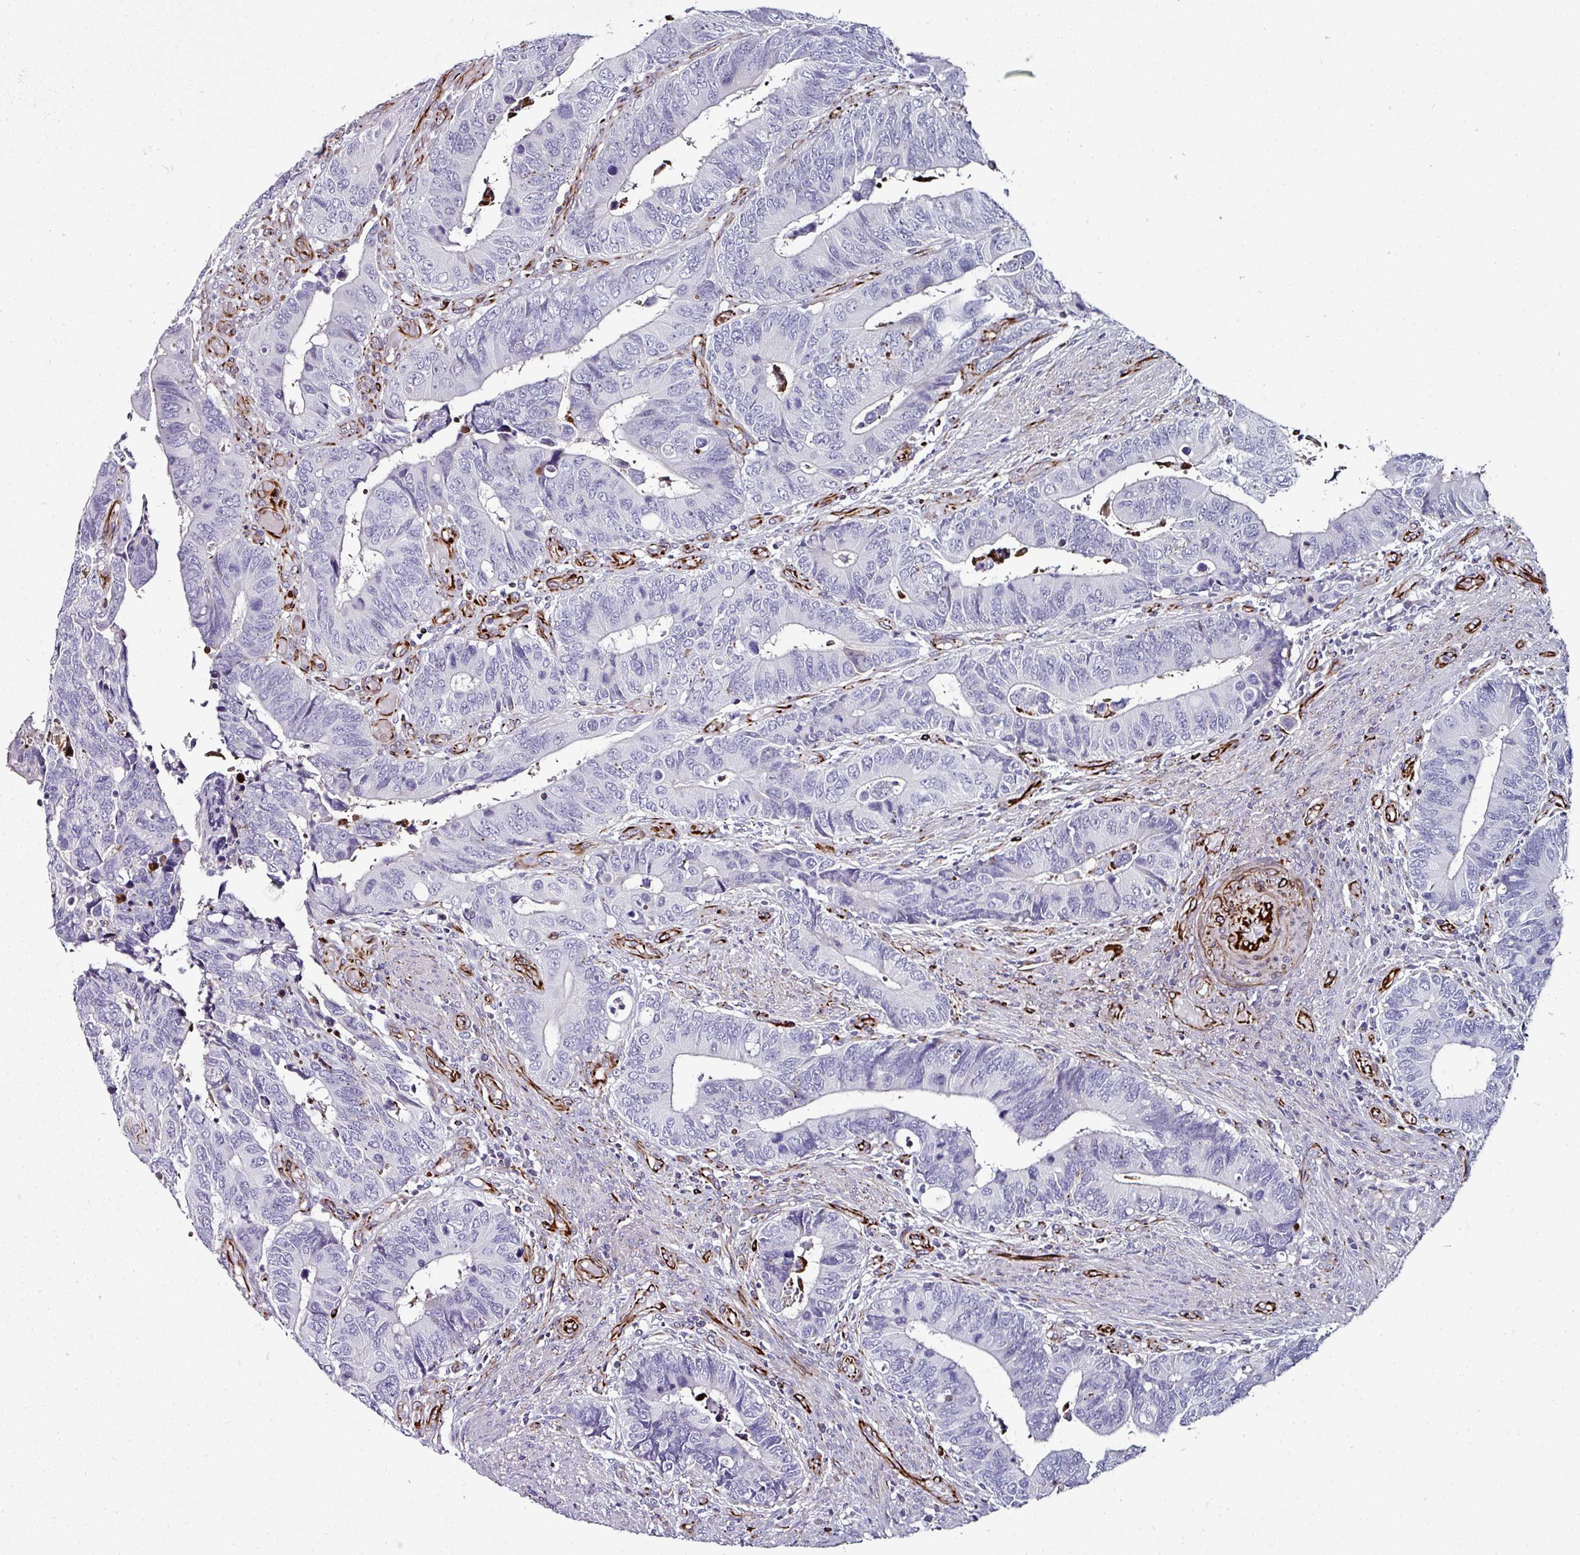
{"staining": {"intensity": "negative", "quantity": "none", "location": "none"}, "tissue": "colorectal cancer", "cell_type": "Tumor cells", "image_type": "cancer", "snomed": [{"axis": "morphology", "description": "Adenocarcinoma, NOS"}, {"axis": "topography", "description": "Colon"}], "caption": "DAB (3,3'-diaminobenzidine) immunohistochemical staining of human colorectal cancer reveals no significant expression in tumor cells.", "gene": "TMPRSS9", "patient": {"sex": "male", "age": 87}}